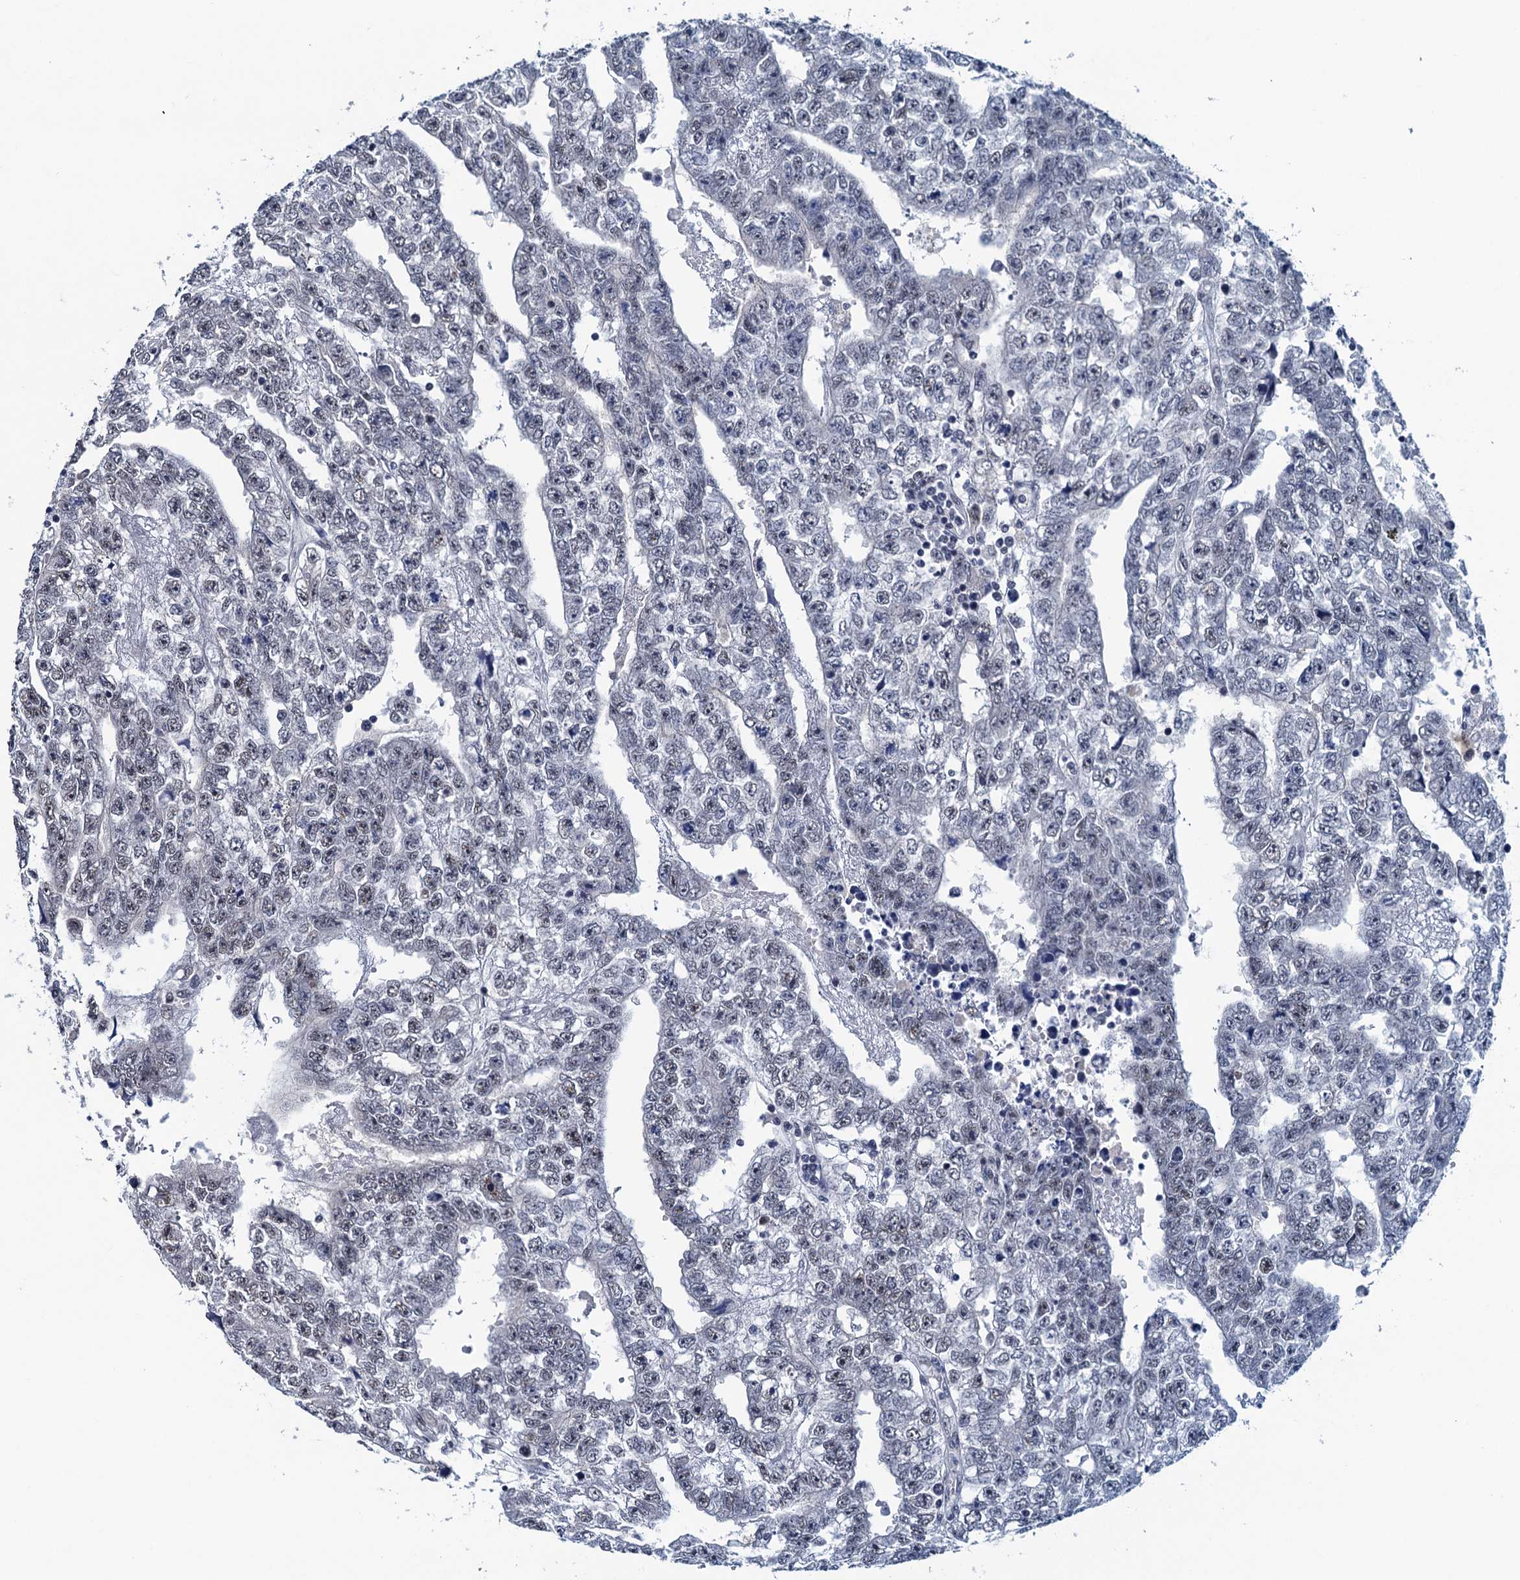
{"staining": {"intensity": "negative", "quantity": "none", "location": "none"}, "tissue": "testis cancer", "cell_type": "Tumor cells", "image_type": "cancer", "snomed": [{"axis": "morphology", "description": "Carcinoma, Embryonal, NOS"}, {"axis": "topography", "description": "Testis"}], "caption": "Micrograph shows no protein positivity in tumor cells of testis cancer (embryonal carcinoma) tissue.", "gene": "FNBP4", "patient": {"sex": "male", "age": 25}}